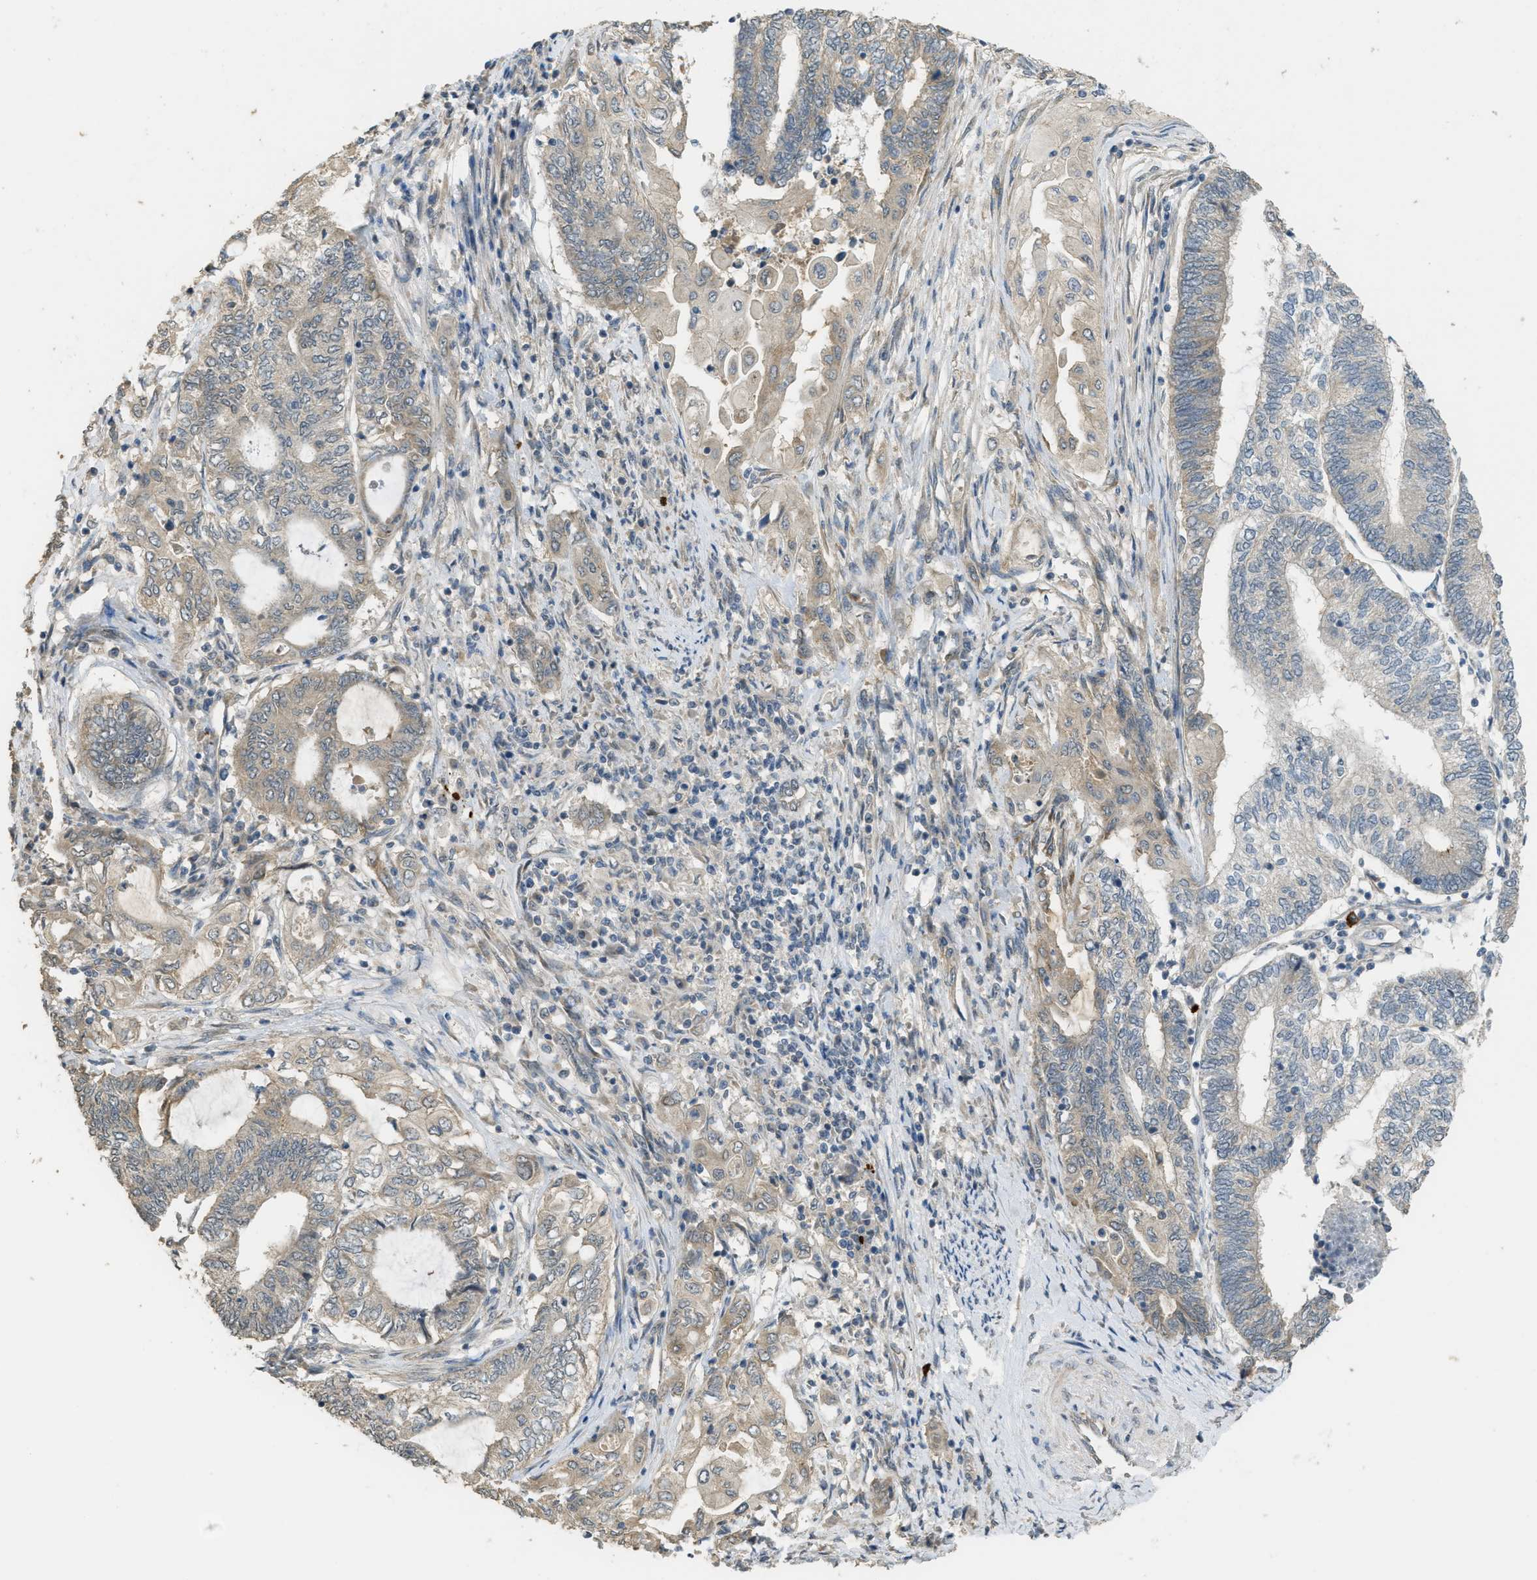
{"staining": {"intensity": "weak", "quantity": "<25%", "location": "cytoplasmic/membranous"}, "tissue": "endometrial cancer", "cell_type": "Tumor cells", "image_type": "cancer", "snomed": [{"axis": "morphology", "description": "Adenocarcinoma, NOS"}, {"axis": "topography", "description": "Uterus"}, {"axis": "topography", "description": "Endometrium"}], "caption": "The immunohistochemistry photomicrograph has no significant positivity in tumor cells of endometrial cancer (adenocarcinoma) tissue.", "gene": "IGF2BP2", "patient": {"sex": "female", "age": 70}}